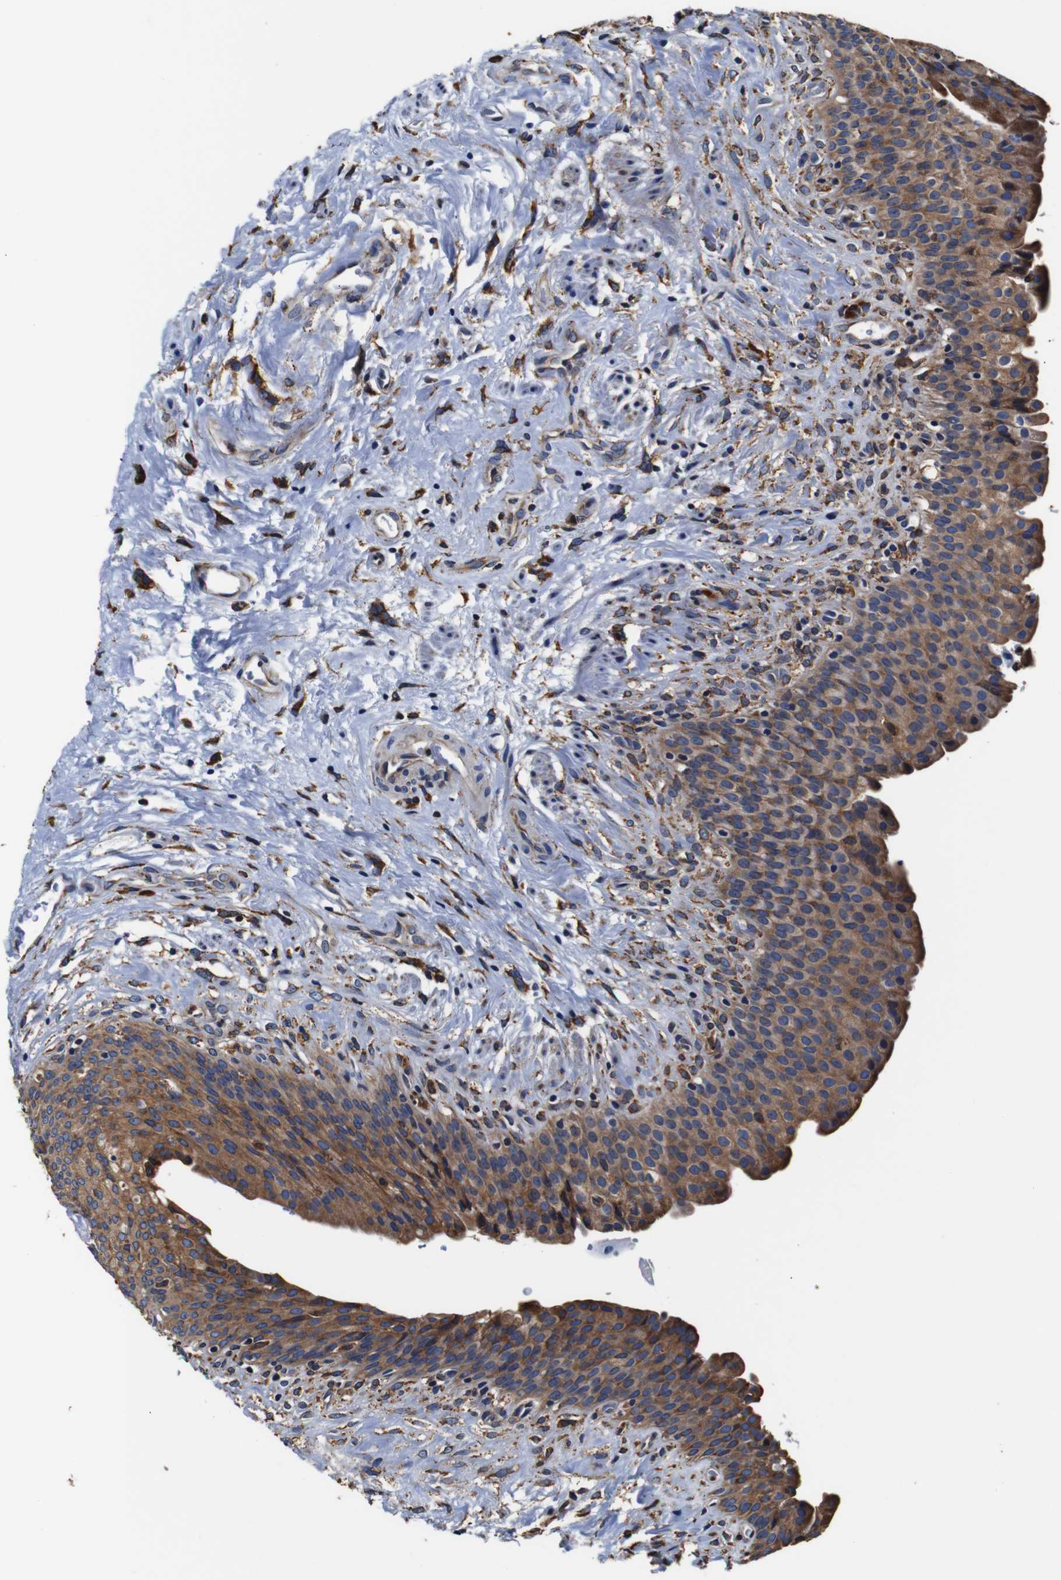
{"staining": {"intensity": "moderate", "quantity": ">75%", "location": "cytoplasmic/membranous"}, "tissue": "urinary bladder", "cell_type": "Urothelial cells", "image_type": "normal", "snomed": [{"axis": "morphology", "description": "Normal tissue, NOS"}, {"axis": "topography", "description": "Urinary bladder"}], "caption": "Approximately >75% of urothelial cells in benign human urinary bladder display moderate cytoplasmic/membranous protein staining as visualized by brown immunohistochemical staining.", "gene": "PPIB", "patient": {"sex": "female", "age": 79}}